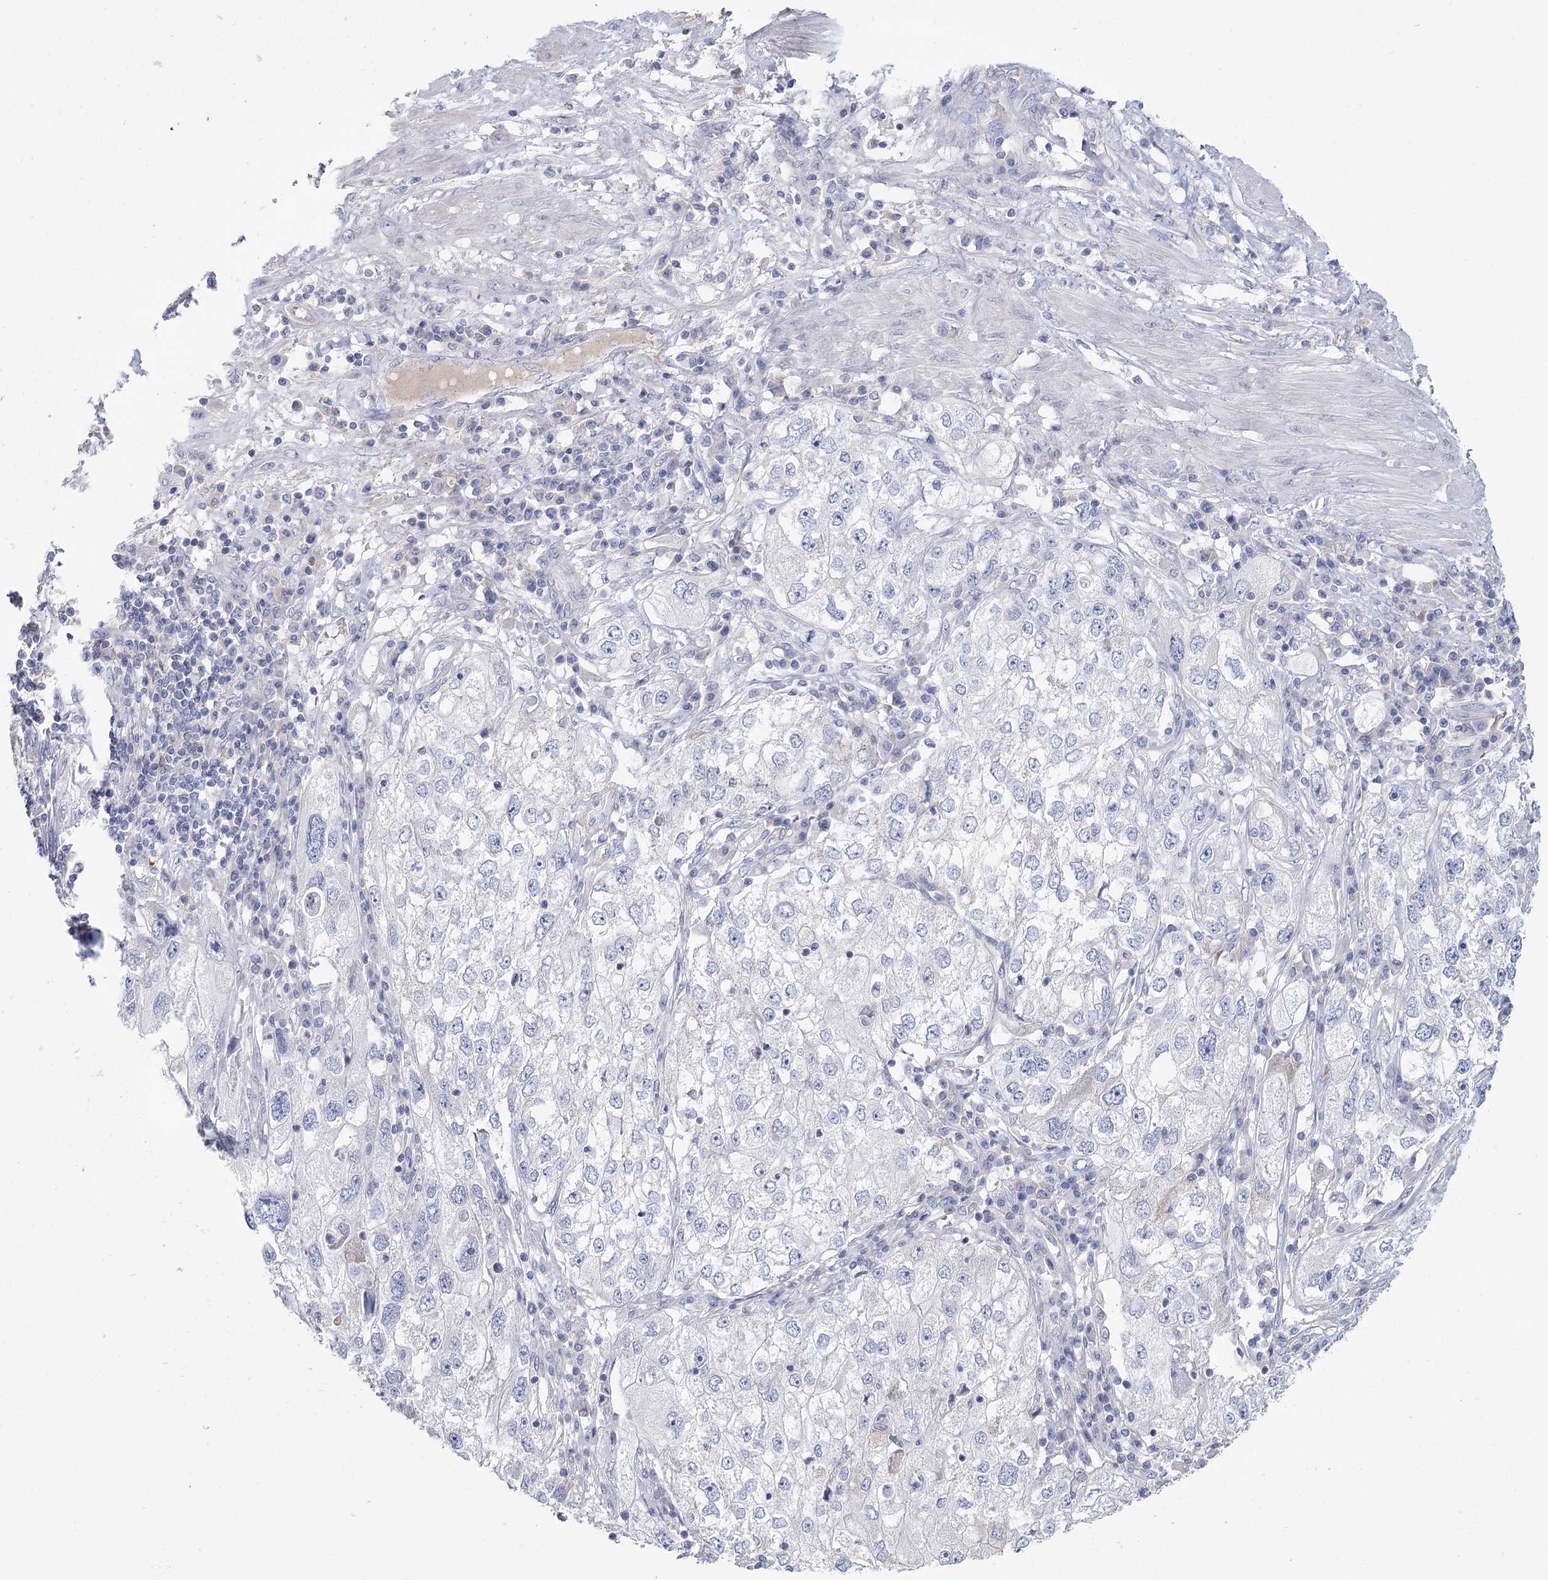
{"staining": {"intensity": "negative", "quantity": "none", "location": "none"}, "tissue": "endometrial cancer", "cell_type": "Tumor cells", "image_type": "cancer", "snomed": [{"axis": "morphology", "description": "Adenocarcinoma, NOS"}, {"axis": "topography", "description": "Endometrium"}], "caption": "A histopathology image of endometrial cancer (adenocarcinoma) stained for a protein demonstrates no brown staining in tumor cells.", "gene": "ARHGAP44", "patient": {"sex": "female", "age": 49}}